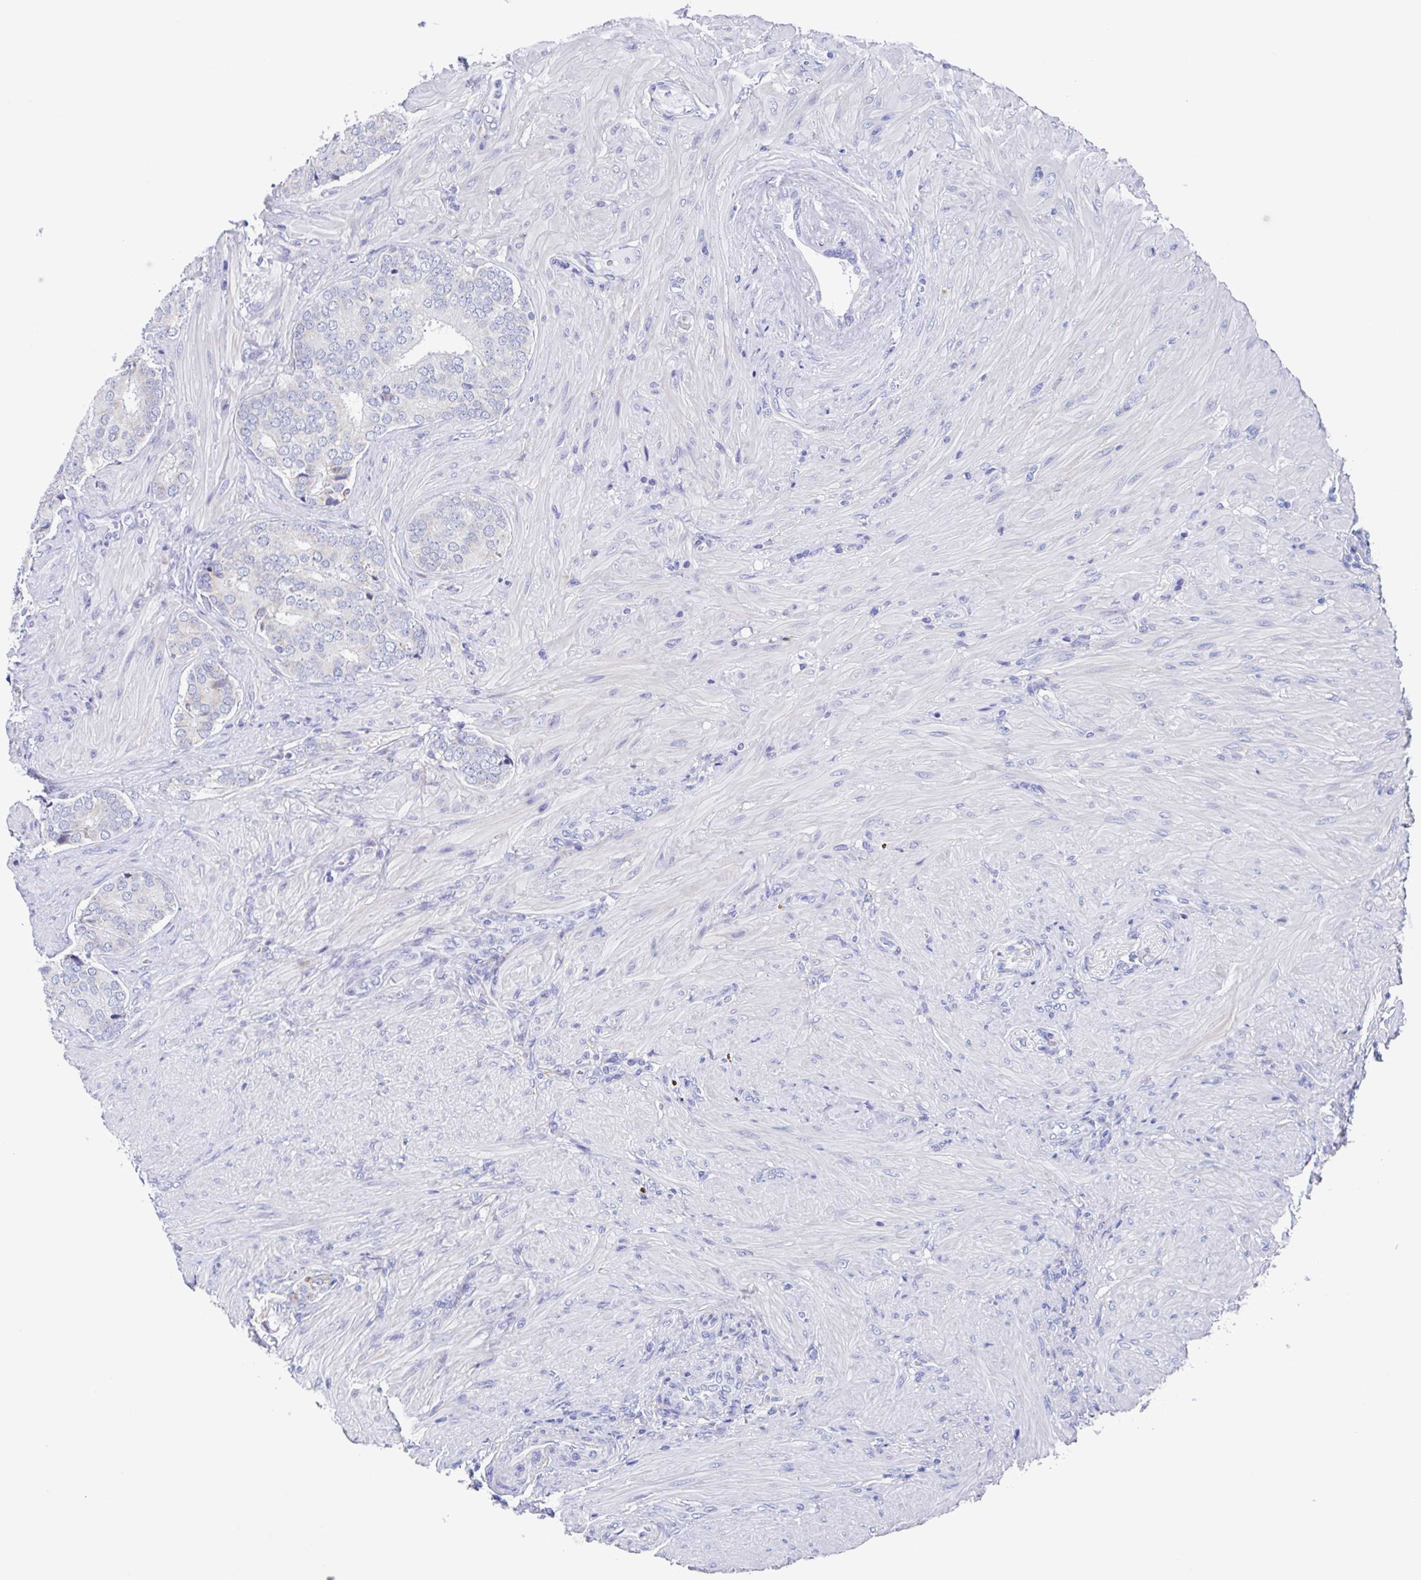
{"staining": {"intensity": "negative", "quantity": "none", "location": "none"}, "tissue": "prostate cancer", "cell_type": "Tumor cells", "image_type": "cancer", "snomed": [{"axis": "morphology", "description": "Adenocarcinoma, High grade"}, {"axis": "topography", "description": "Prostate"}], "caption": "High-grade adenocarcinoma (prostate) was stained to show a protein in brown. There is no significant positivity in tumor cells. Brightfield microscopy of IHC stained with DAB (3,3'-diaminobenzidine) (brown) and hematoxylin (blue), captured at high magnification.", "gene": "FCGR3A", "patient": {"sex": "male", "age": 62}}